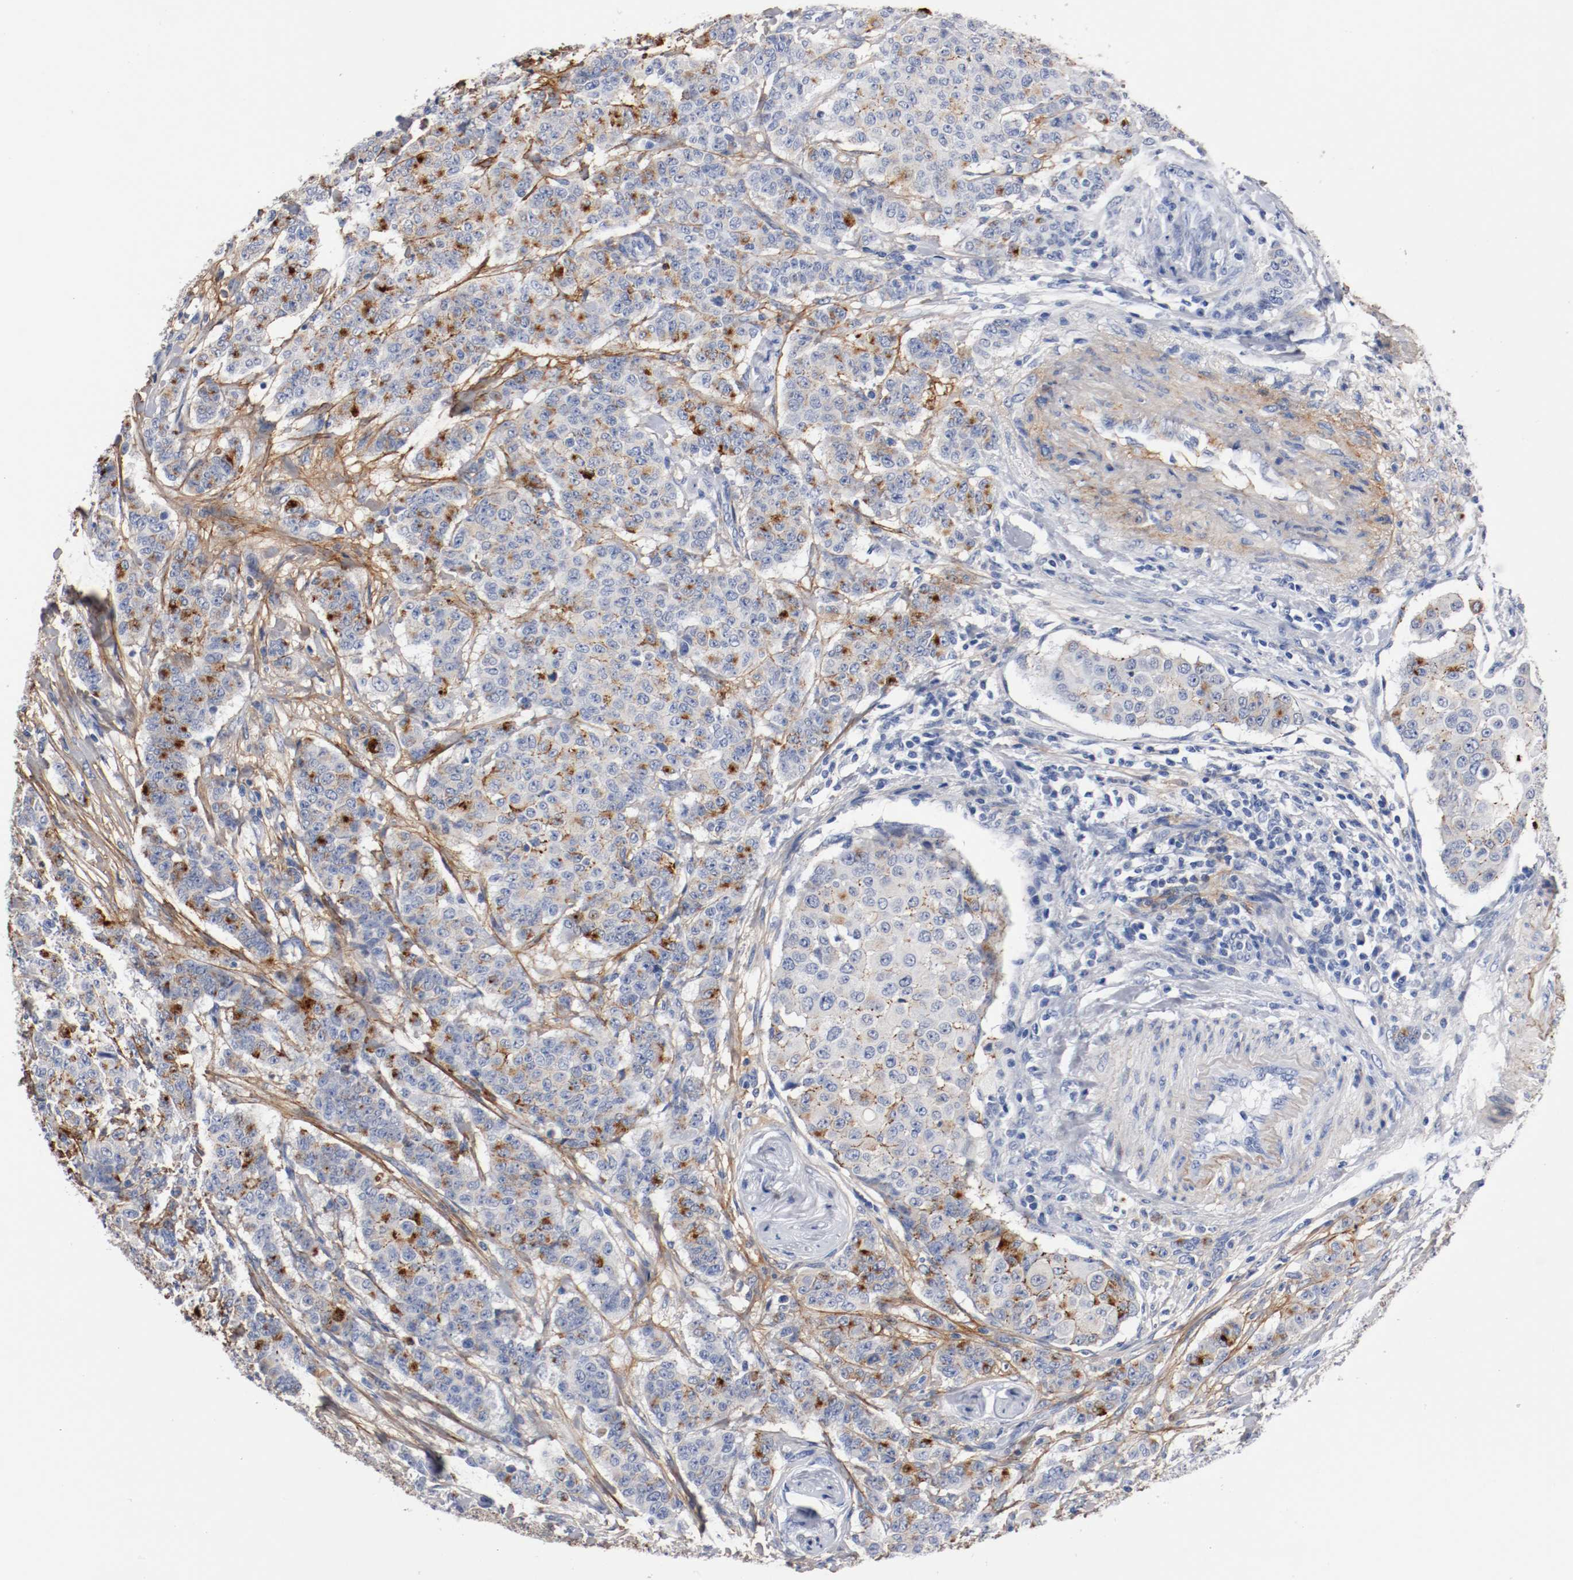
{"staining": {"intensity": "moderate", "quantity": "25%-75%", "location": "cytoplasmic/membranous"}, "tissue": "breast cancer", "cell_type": "Tumor cells", "image_type": "cancer", "snomed": [{"axis": "morphology", "description": "Duct carcinoma"}, {"axis": "topography", "description": "Breast"}], "caption": "Protein staining demonstrates moderate cytoplasmic/membranous staining in approximately 25%-75% of tumor cells in breast invasive ductal carcinoma.", "gene": "TNC", "patient": {"sex": "female", "age": 40}}